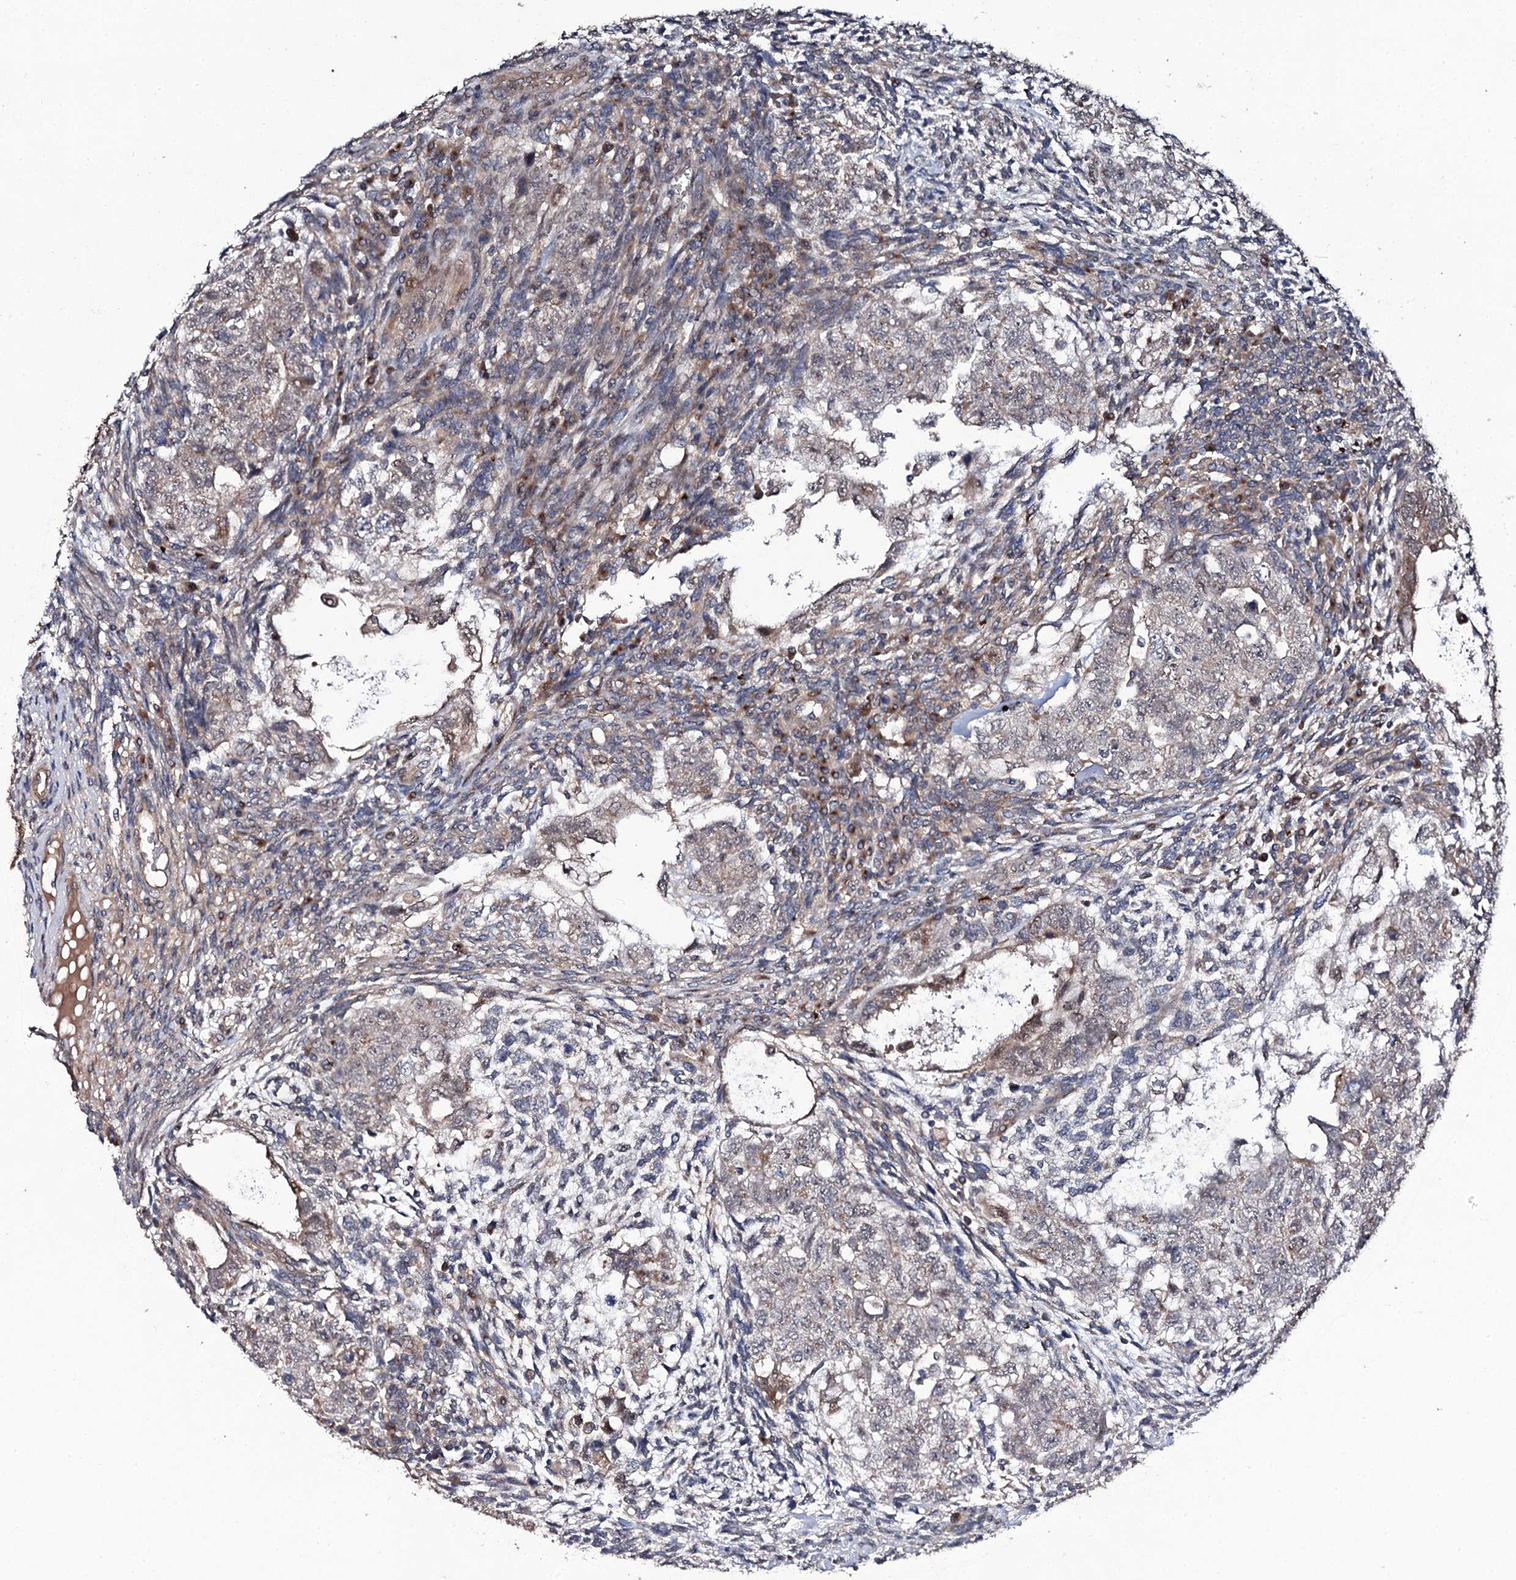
{"staining": {"intensity": "weak", "quantity": "<25%", "location": "cytoplasmic/membranous"}, "tissue": "testis cancer", "cell_type": "Tumor cells", "image_type": "cancer", "snomed": [{"axis": "morphology", "description": "Carcinoma, Embryonal, NOS"}, {"axis": "topography", "description": "Testis"}], "caption": "This is an IHC micrograph of human testis cancer (embryonal carcinoma). There is no staining in tumor cells.", "gene": "COG6", "patient": {"sex": "male", "age": 37}}